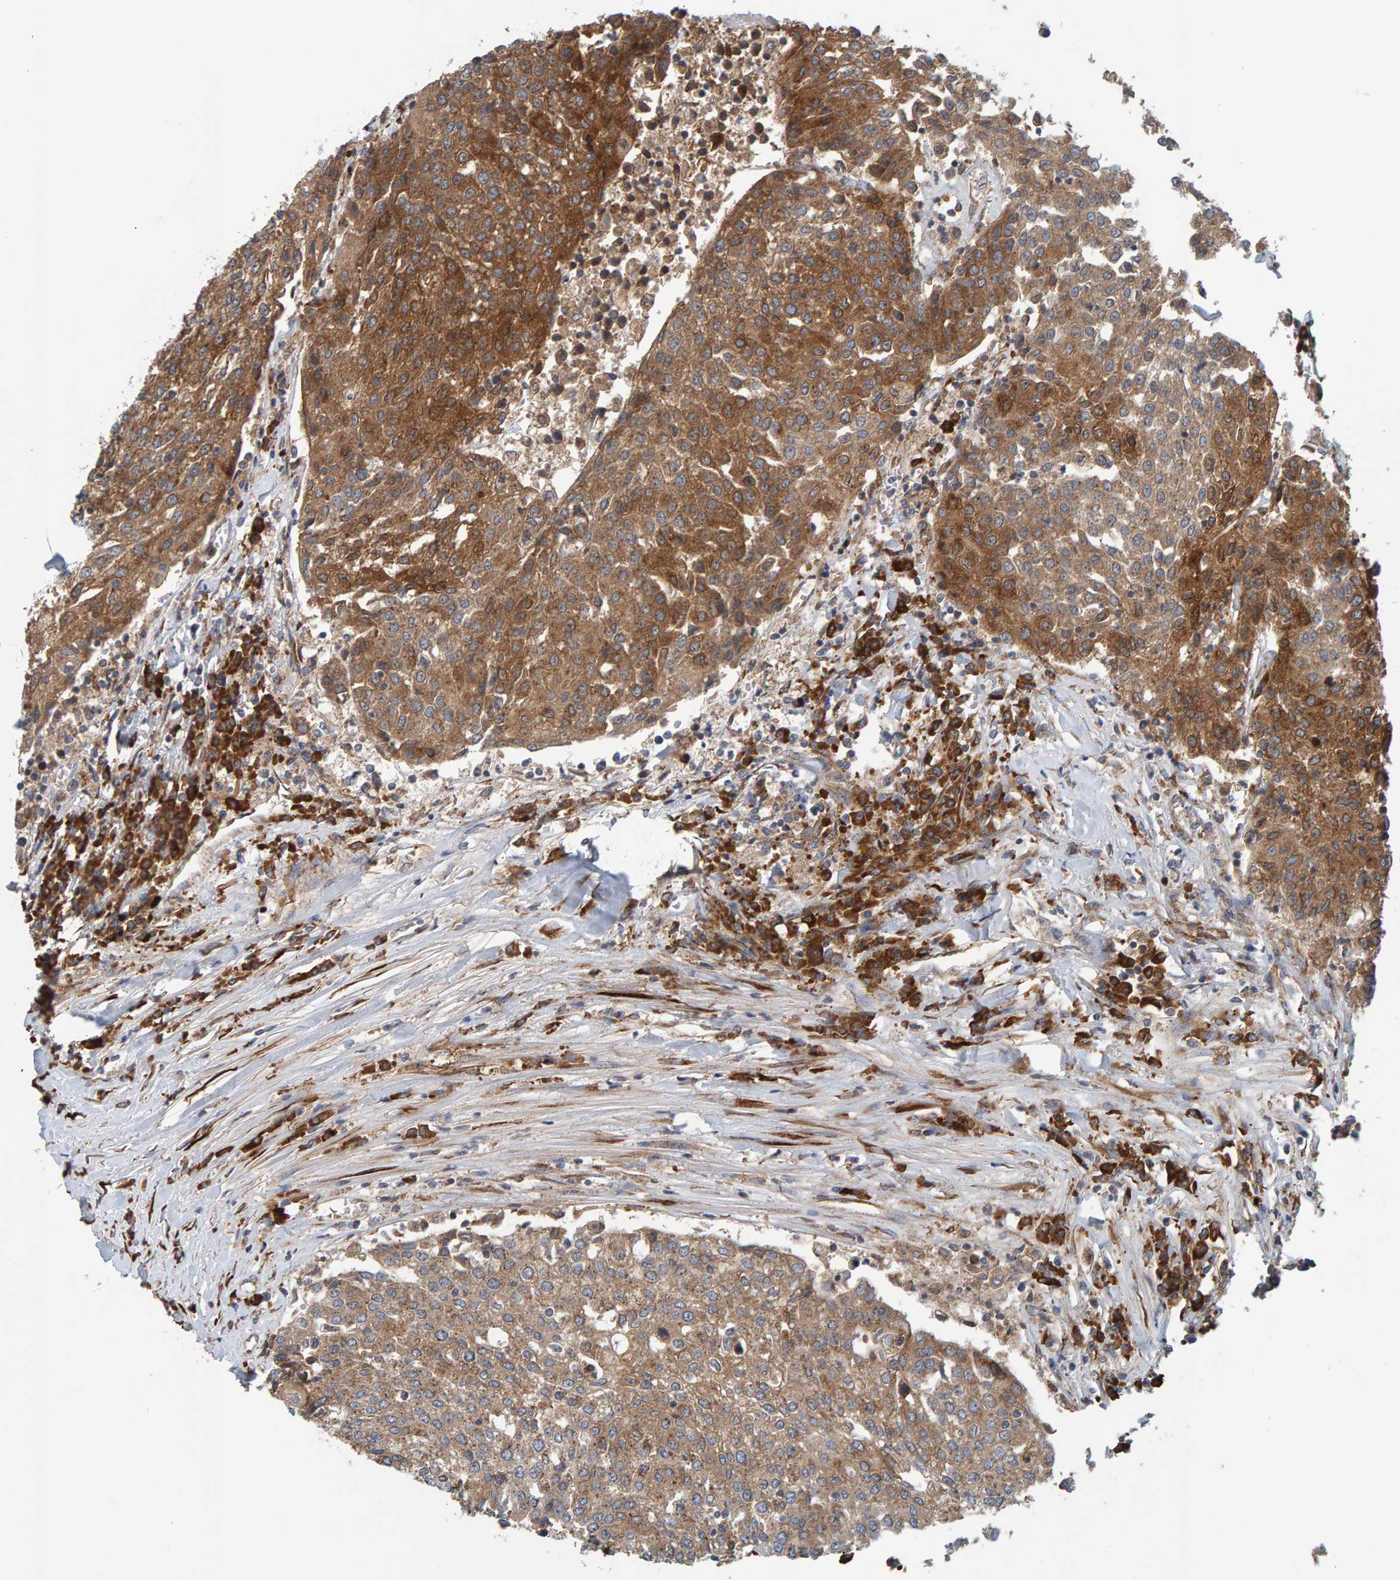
{"staining": {"intensity": "moderate", "quantity": ">75%", "location": "cytoplasmic/membranous"}, "tissue": "urothelial cancer", "cell_type": "Tumor cells", "image_type": "cancer", "snomed": [{"axis": "morphology", "description": "Urothelial carcinoma, High grade"}, {"axis": "topography", "description": "Urinary bladder"}], "caption": "Urothelial cancer tissue shows moderate cytoplasmic/membranous staining in about >75% of tumor cells, visualized by immunohistochemistry.", "gene": "BAIAP2", "patient": {"sex": "female", "age": 85}}